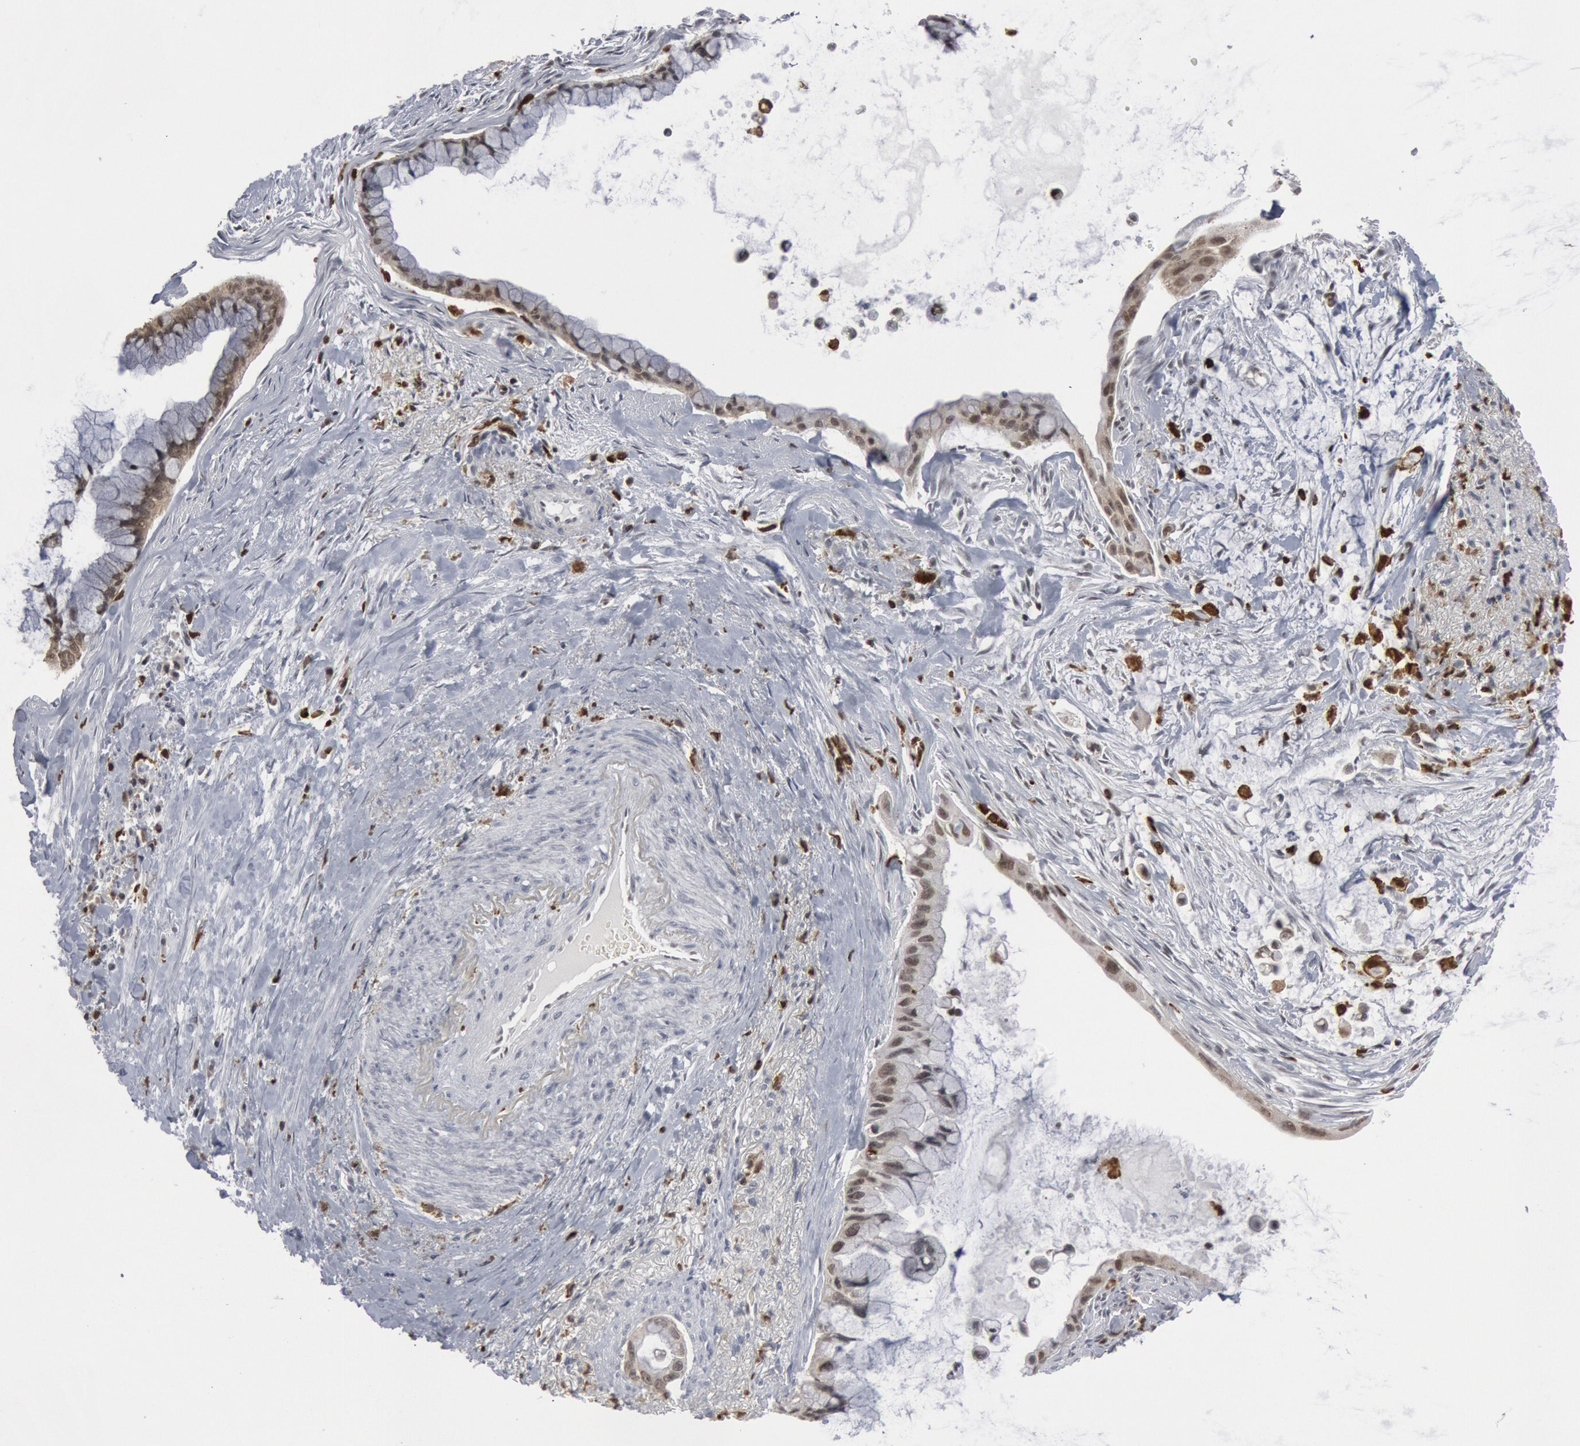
{"staining": {"intensity": "weak", "quantity": ">75%", "location": "cytoplasmic/membranous"}, "tissue": "pancreatic cancer", "cell_type": "Tumor cells", "image_type": "cancer", "snomed": [{"axis": "morphology", "description": "Adenocarcinoma, NOS"}, {"axis": "topography", "description": "Pancreas"}], "caption": "A histopathology image showing weak cytoplasmic/membranous staining in approximately >75% of tumor cells in pancreatic adenocarcinoma, as visualized by brown immunohistochemical staining.", "gene": "PTPN6", "patient": {"sex": "male", "age": 59}}